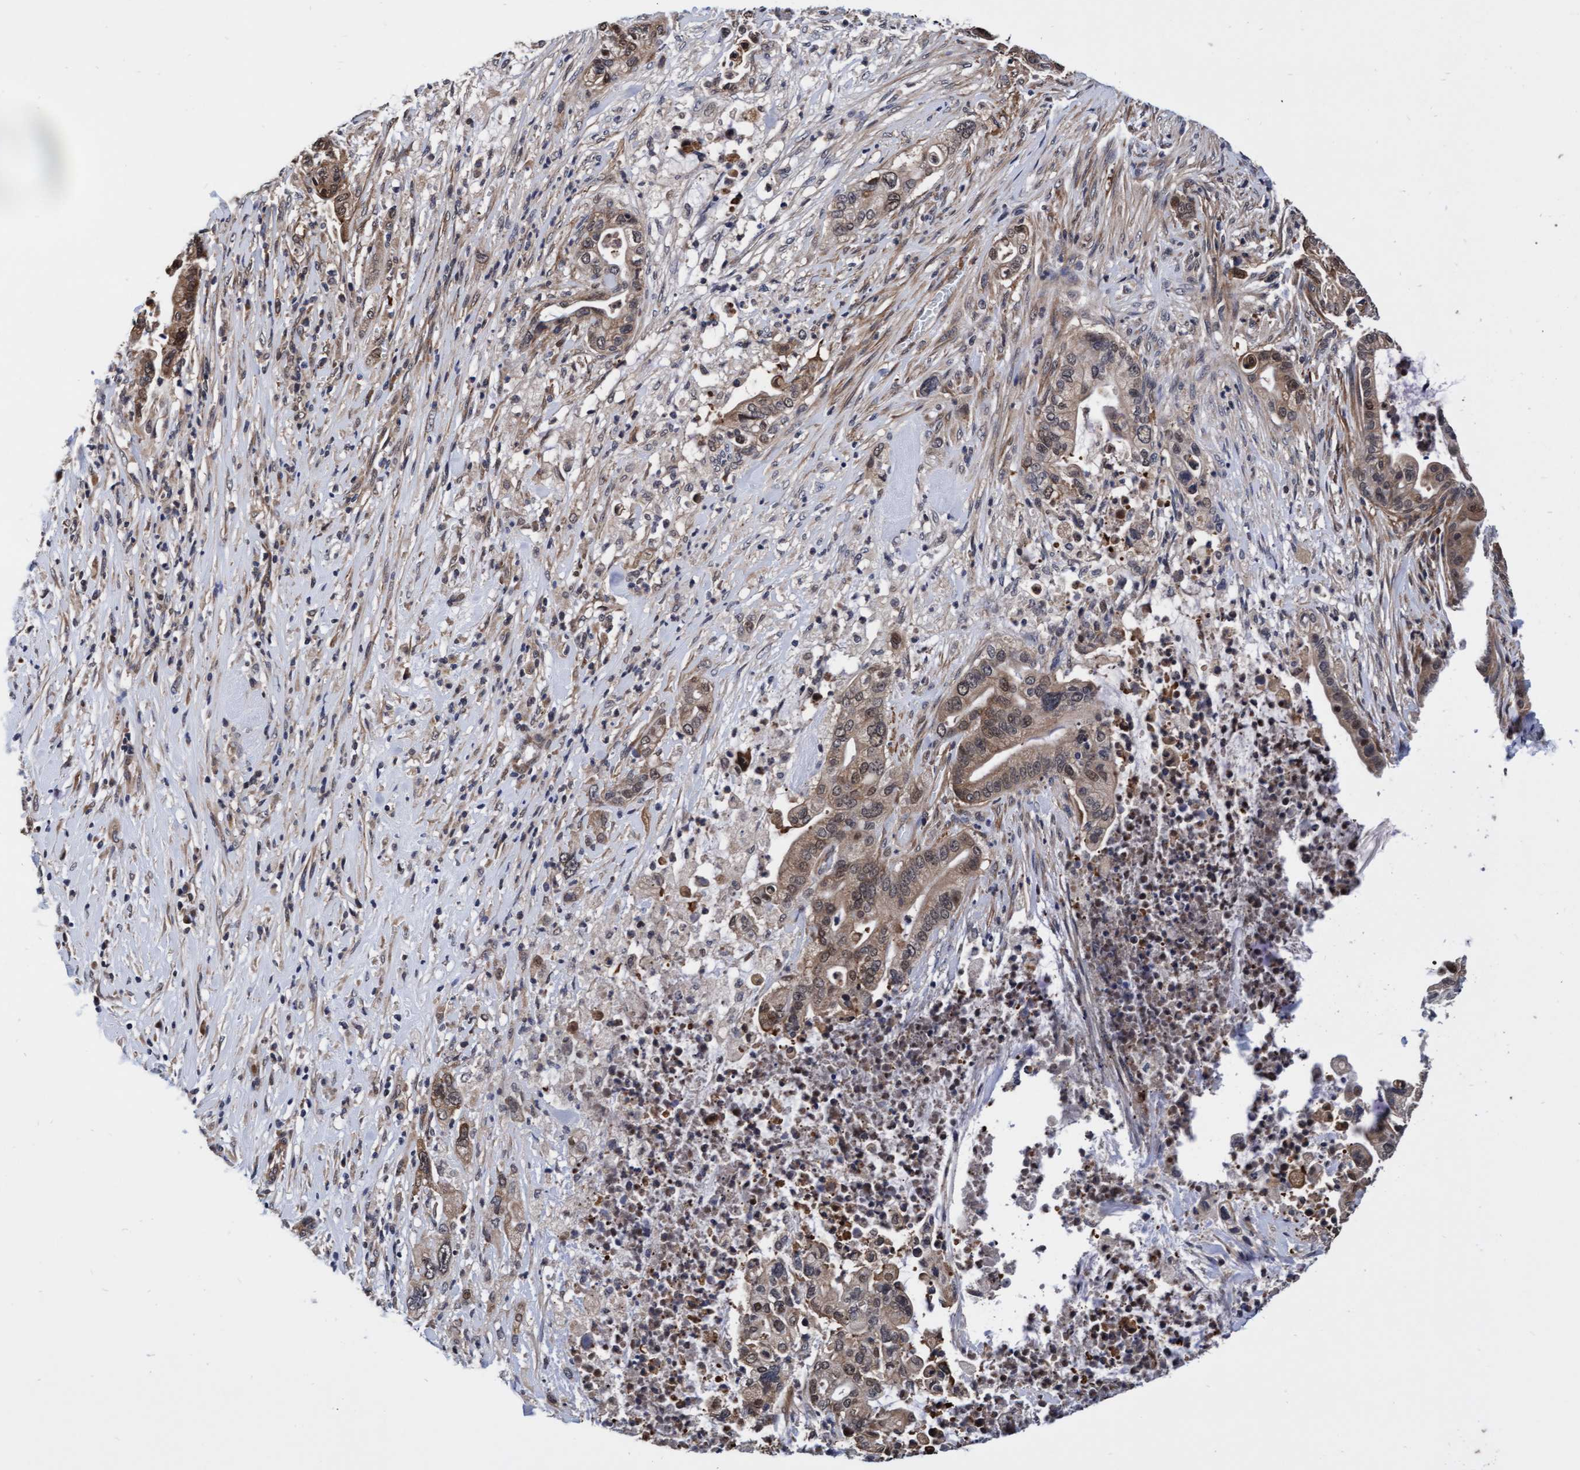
{"staining": {"intensity": "moderate", "quantity": ">75%", "location": "cytoplasmic/membranous"}, "tissue": "pancreatic cancer", "cell_type": "Tumor cells", "image_type": "cancer", "snomed": [{"axis": "morphology", "description": "Adenocarcinoma, NOS"}, {"axis": "topography", "description": "Pancreas"}], "caption": "Human adenocarcinoma (pancreatic) stained with a protein marker exhibits moderate staining in tumor cells.", "gene": "EFCAB13", "patient": {"sex": "male", "age": 69}}